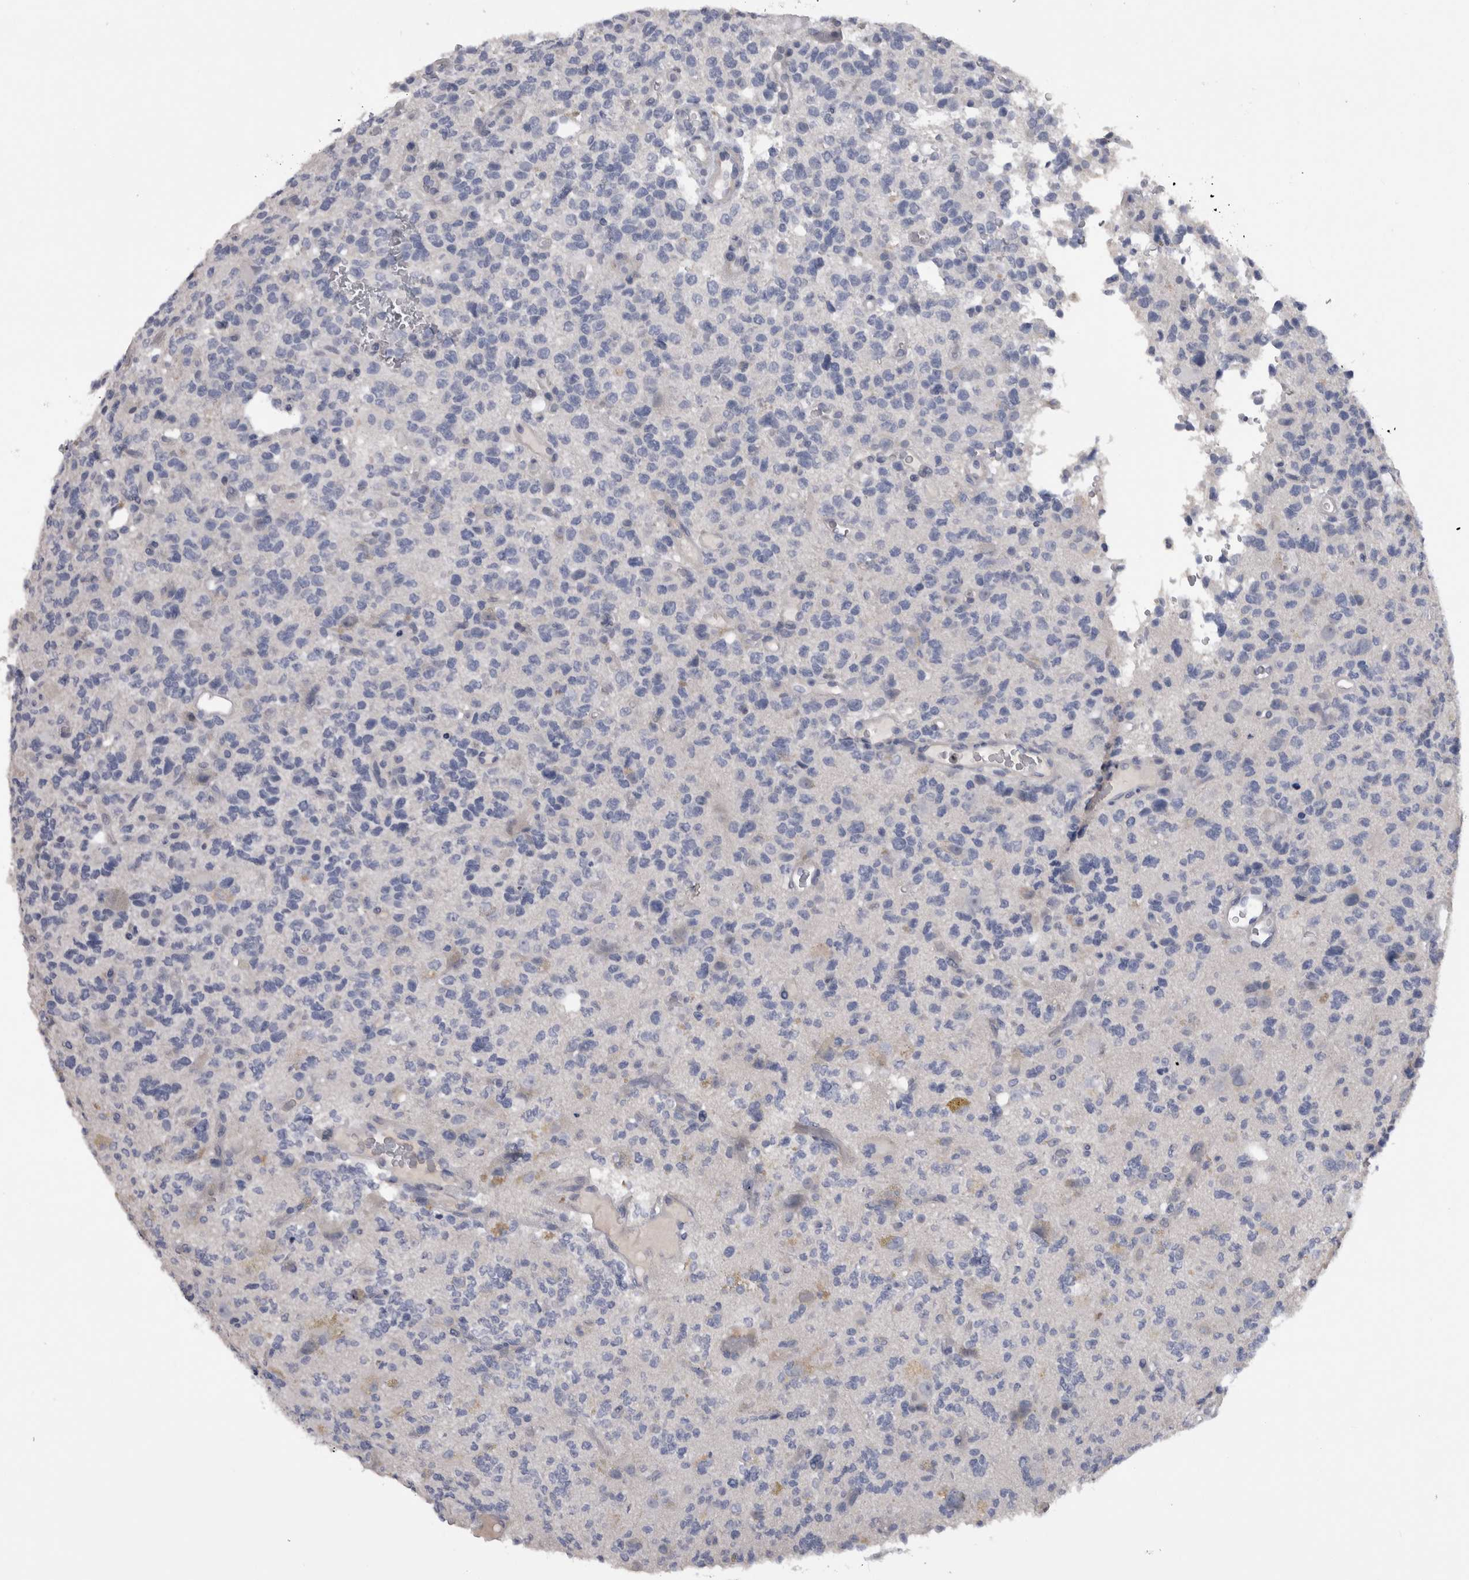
{"staining": {"intensity": "negative", "quantity": "none", "location": "none"}, "tissue": "glioma", "cell_type": "Tumor cells", "image_type": "cancer", "snomed": [{"axis": "morphology", "description": "Glioma, malignant, High grade"}, {"axis": "topography", "description": "Brain"}], "caption": "Glioma was stained to show a protein in brown. There is no significant expression in tumor cells.", "gene": "ADAM2", "patient": {"sex": "female", "age": 62}}